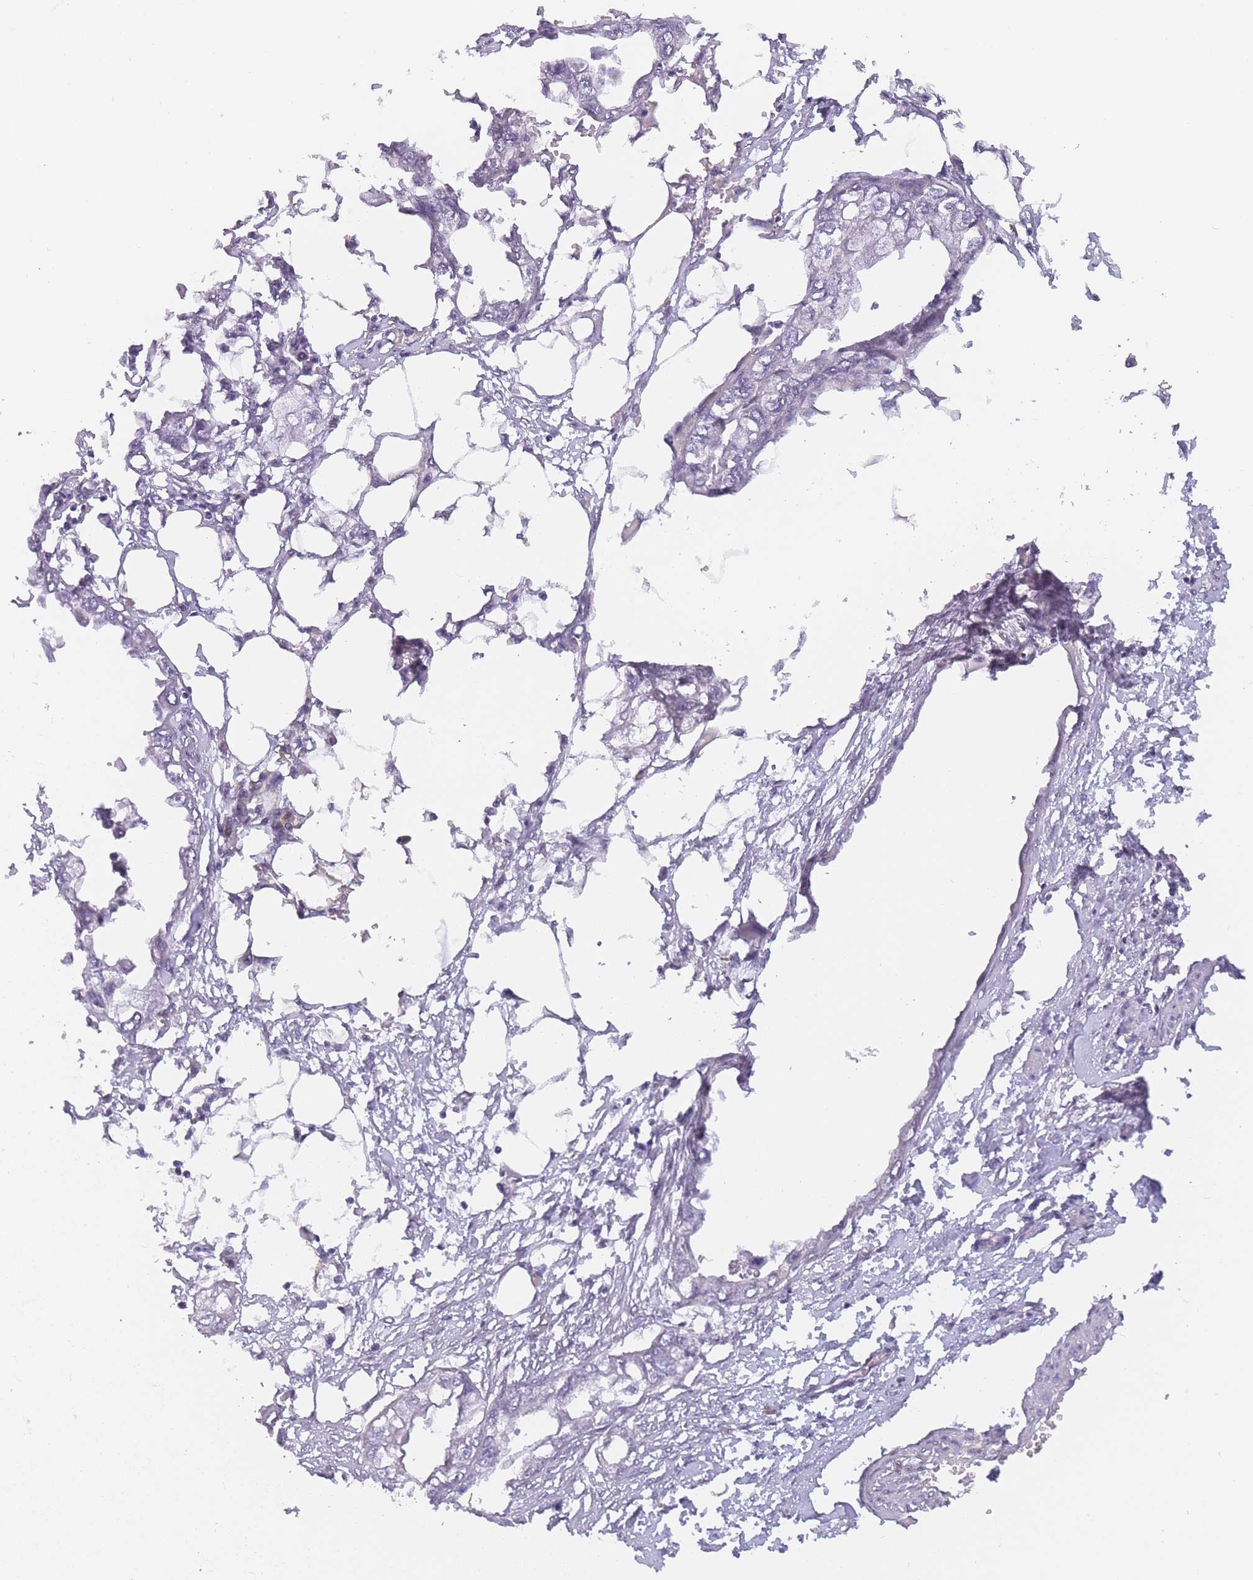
{"staining": {"intensity": "negative", "quantity": "none", "location": "none"}, "tissue": "endometrial cancer", "cell_type": "Tumor cells", "image_type": "cancer", "snomed": [{"axis": "morphology", "description": "Adenocarcinoma, NOS"}, {"axis": "morphology", "description": "Adenocarcinoma, metastatic, NOS"}, {"axis": "topography", "description": "Adipose tissue"}, {"axis": "topography", "description": "Endometrium"}], "caption": "Immunohistochemistry (IHC) micrograph of neoplastic tissue: human endometrial cancer (metastatic adenocarcinoma) stained with DAB (3,3'-diaminobenzidine) reveals no significant protein positivity in tumor cells. Nuclei are stained in blue.", "gene": "MRI1", "patient": {"sex": "female", "age": 67}}